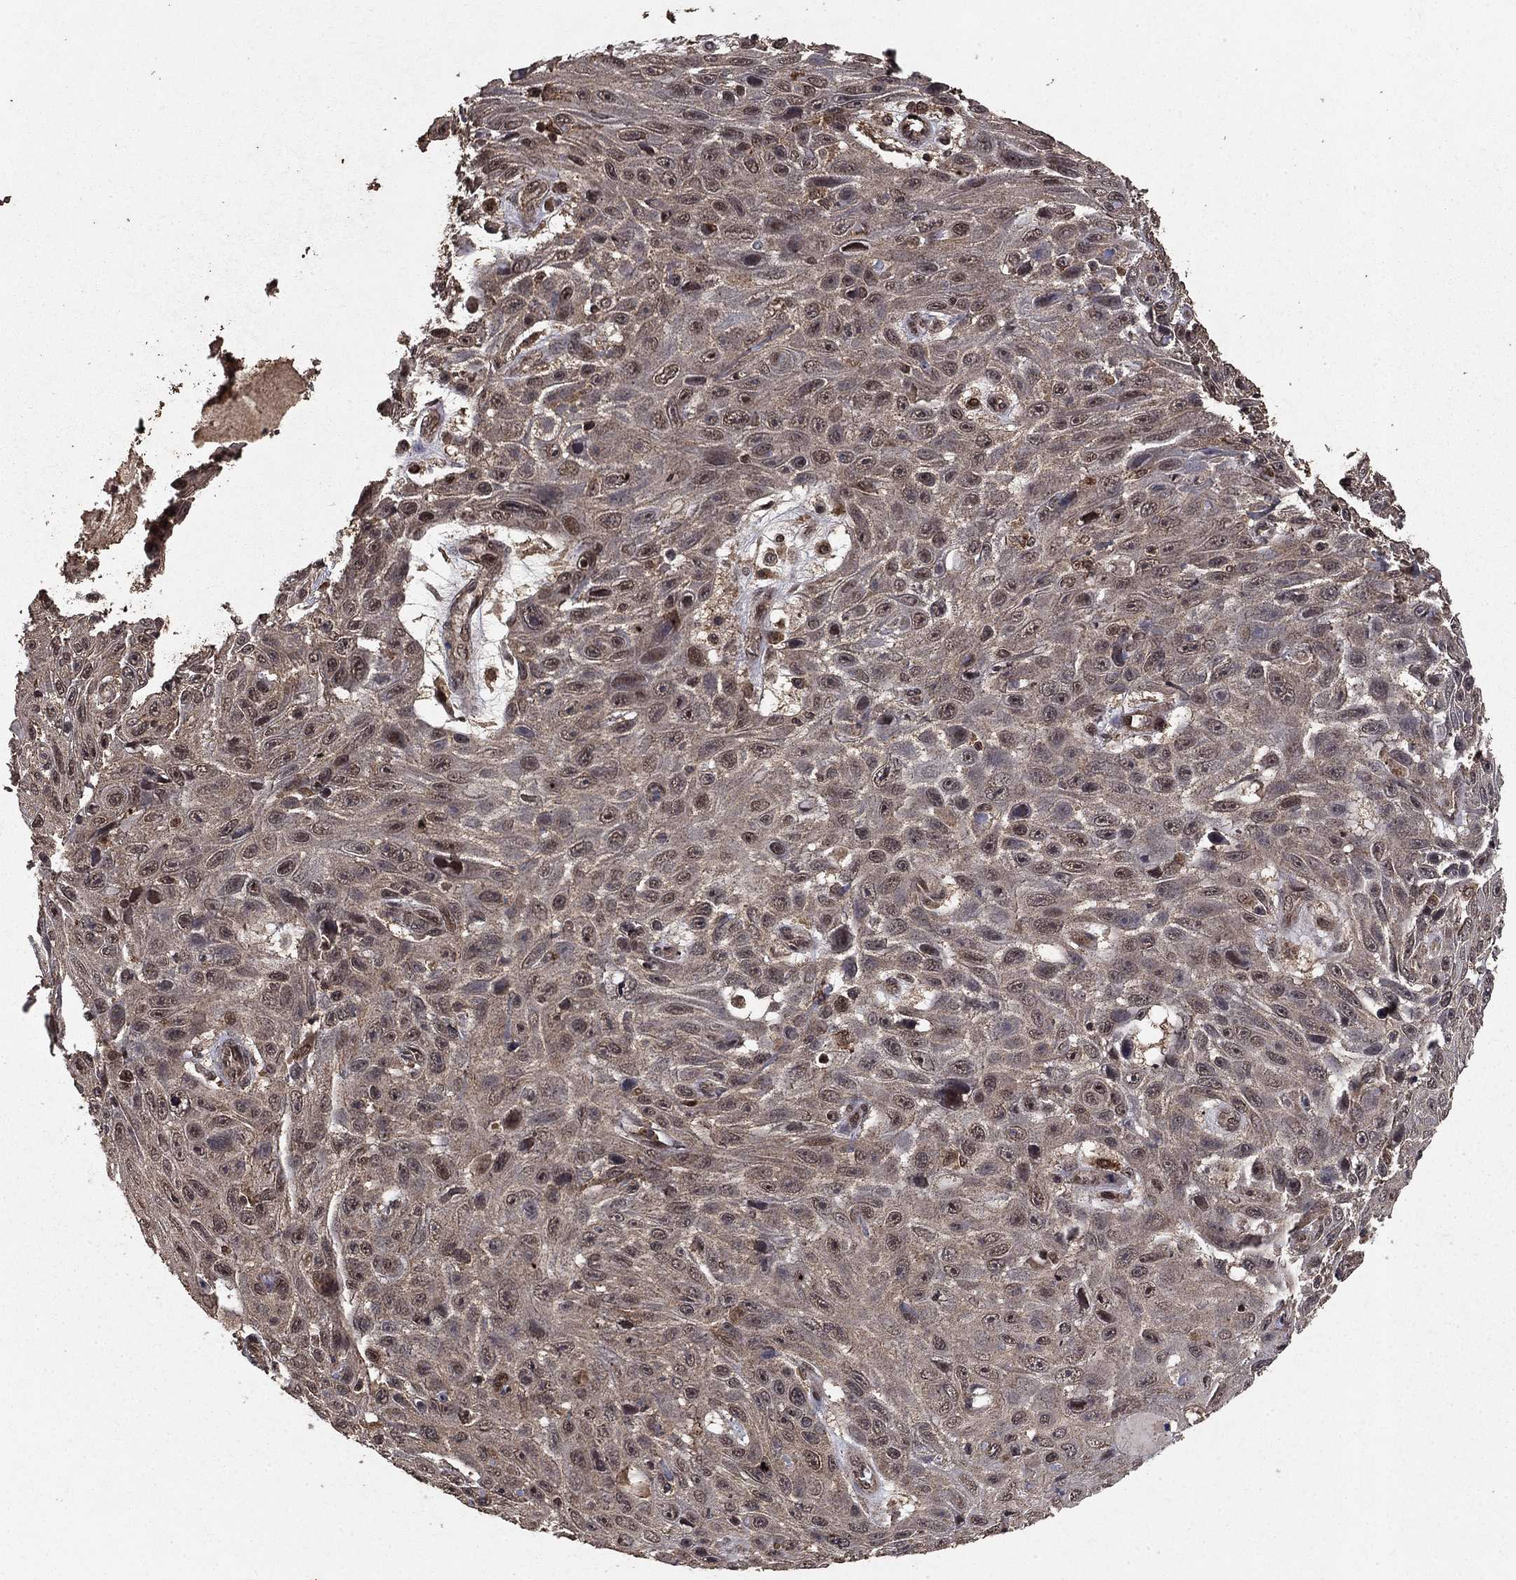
{"staining": {"intensity": "weak", "quantity": "<25%", "location": "cytoplasmic/membranous,nuclear"}, "tissue": "skin cancer", "cell_type": "Tumor cells", "image_type": "cancer", "snomed": [{"axis": "morphology", "description": "Squamous cell carcinoma, NOS"}, {"axis": "topography", "description": "Skin"}], "caption": "Skin squamous cell carcinoma stained for a protein using immunohistochemistry (IHC) exhibits no positivity tumor cells.", "gene": "PRDM1", "patient": {"sex": "male", "age": 82}}